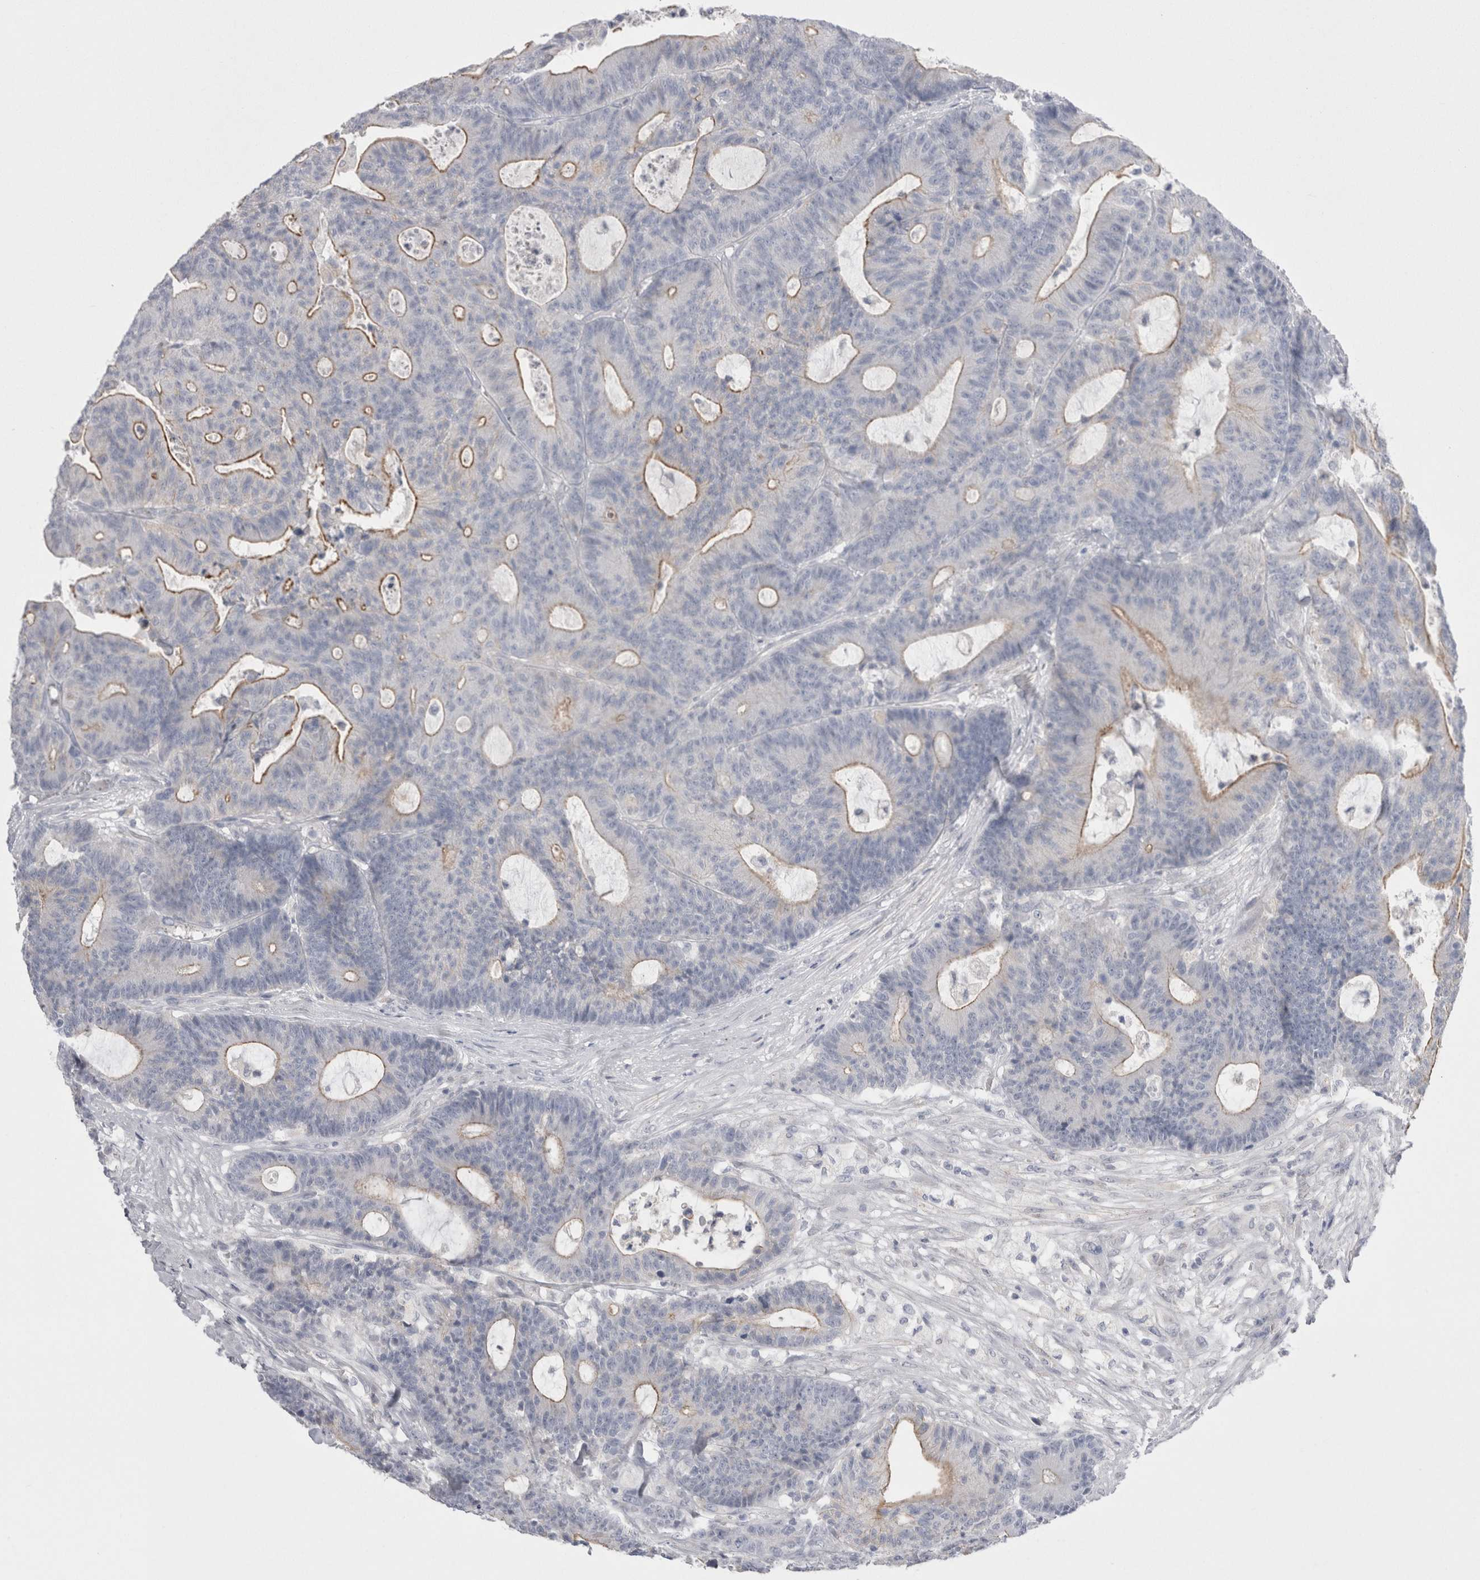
{"staining": {"intensity": "moderate", "quantity": "<25%", "location": "cytoplasmic/membranous"}, "tissue": "colorectal cancer", "cell_type": "Tumor cells", "image_type": "cancer", "snomed": [{"axis": "morphology", "description": "Adenocarcinoma, NOS"}, {"axis": "topography", "description": "Colon"}], "caption": "IHC (DAB (3,3'-diaminobenzidine)) staining of colorectal cancer (adenocarcinoma) reveals moderate cytoplasmic/membranous protein staining in approximately <25% of tumor cells.", "gene": "EPDR1", "patient": {"sex": "female", "age": 84}}